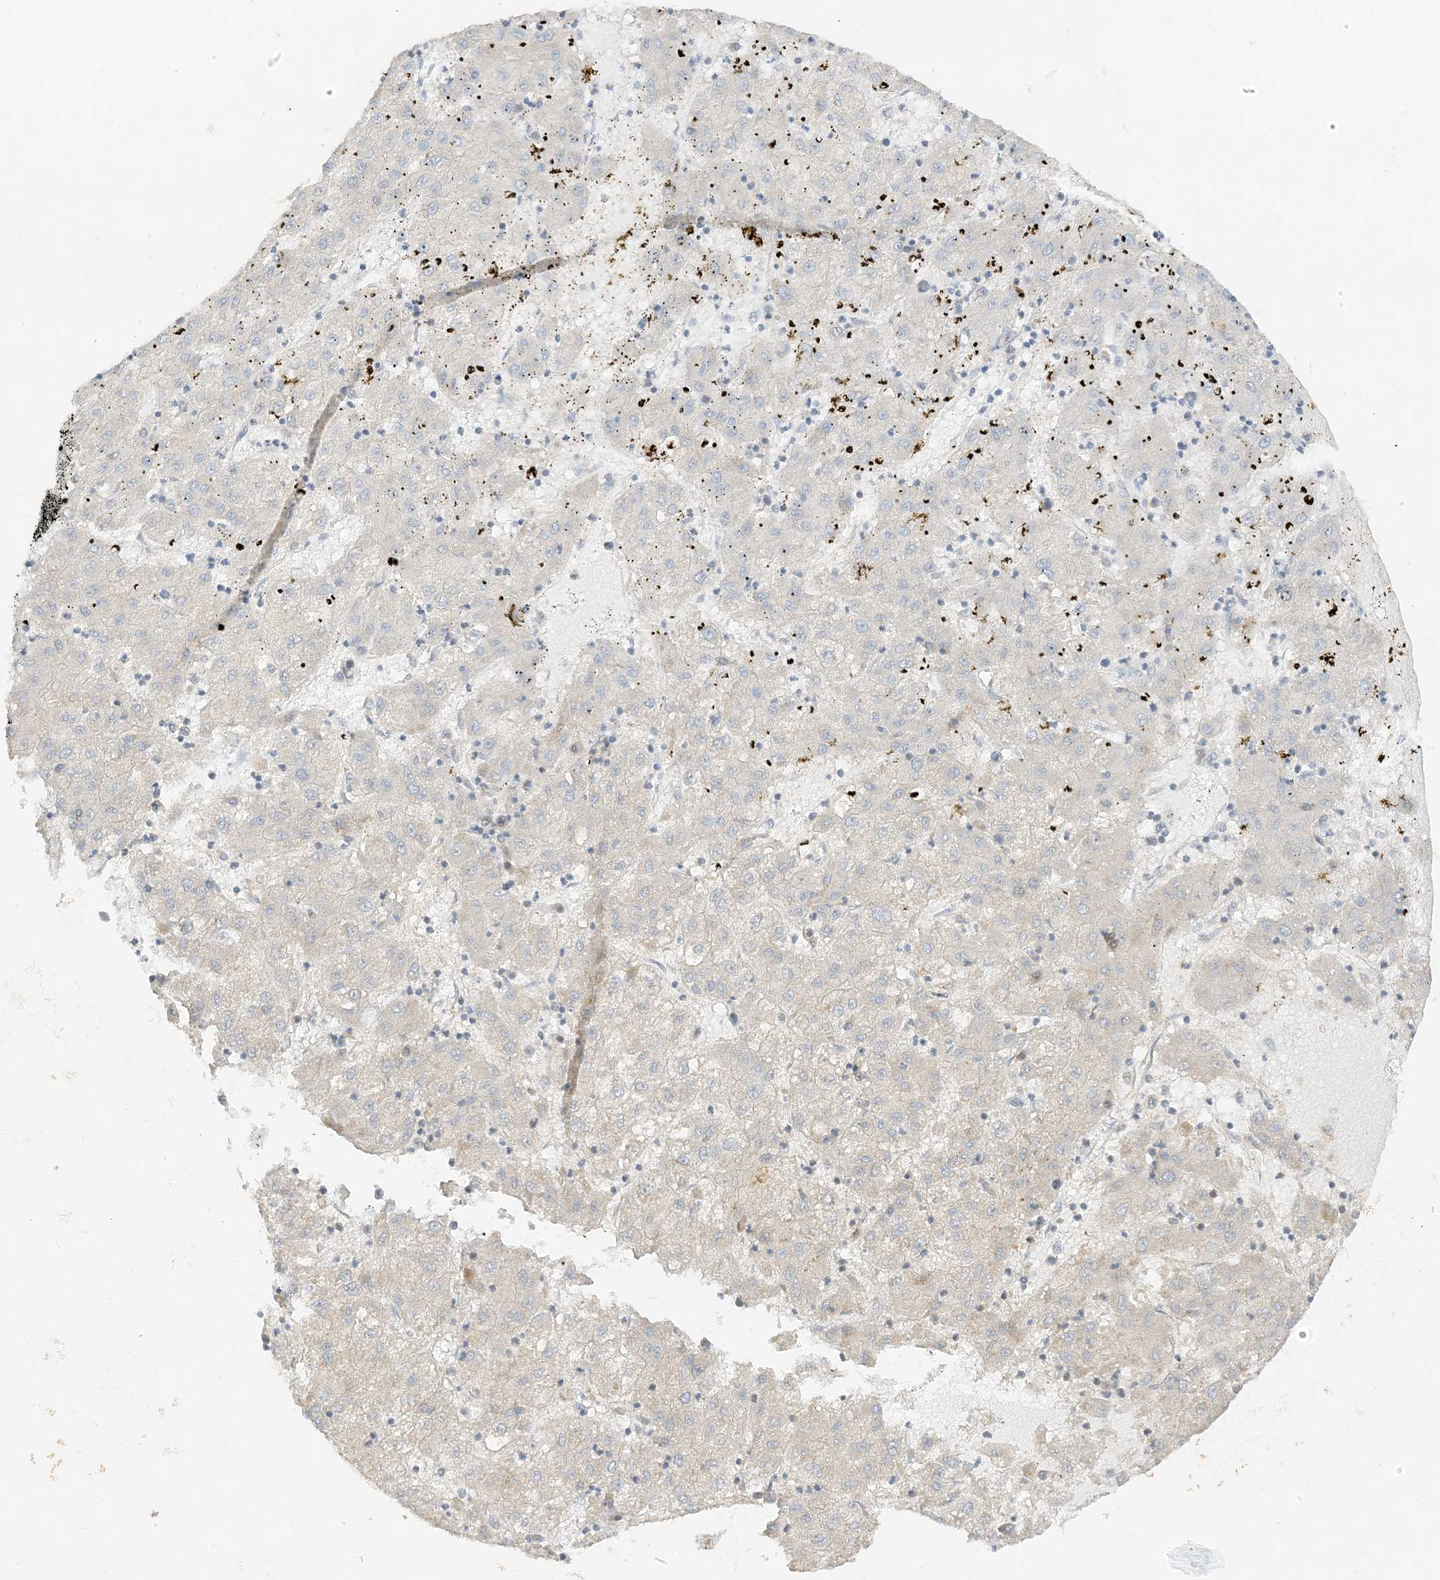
{"staining": {"intensity": "negative", "quantity": "none", "location": "none"}, "tissue": "liver cancer", "cell_type": "Tumor cells", "image_type": "cancer", "snomed": [{"axis": "morphology", "description": "Carcinoma, Hepatocellular, NOS"}, {"axis": "topography", "description": "Liver"}], "caption": "Tumor cells are negative for protein expression in human liver cancer. Brightfield microscopy of immunohistochemistry stained with DAB (3,3'-diaminobenzidine) (brown) and hematoxylin (blue), captured at high magnification.", "gene": "ETAA1", "patient": {"sex": "male", "age": 72}}